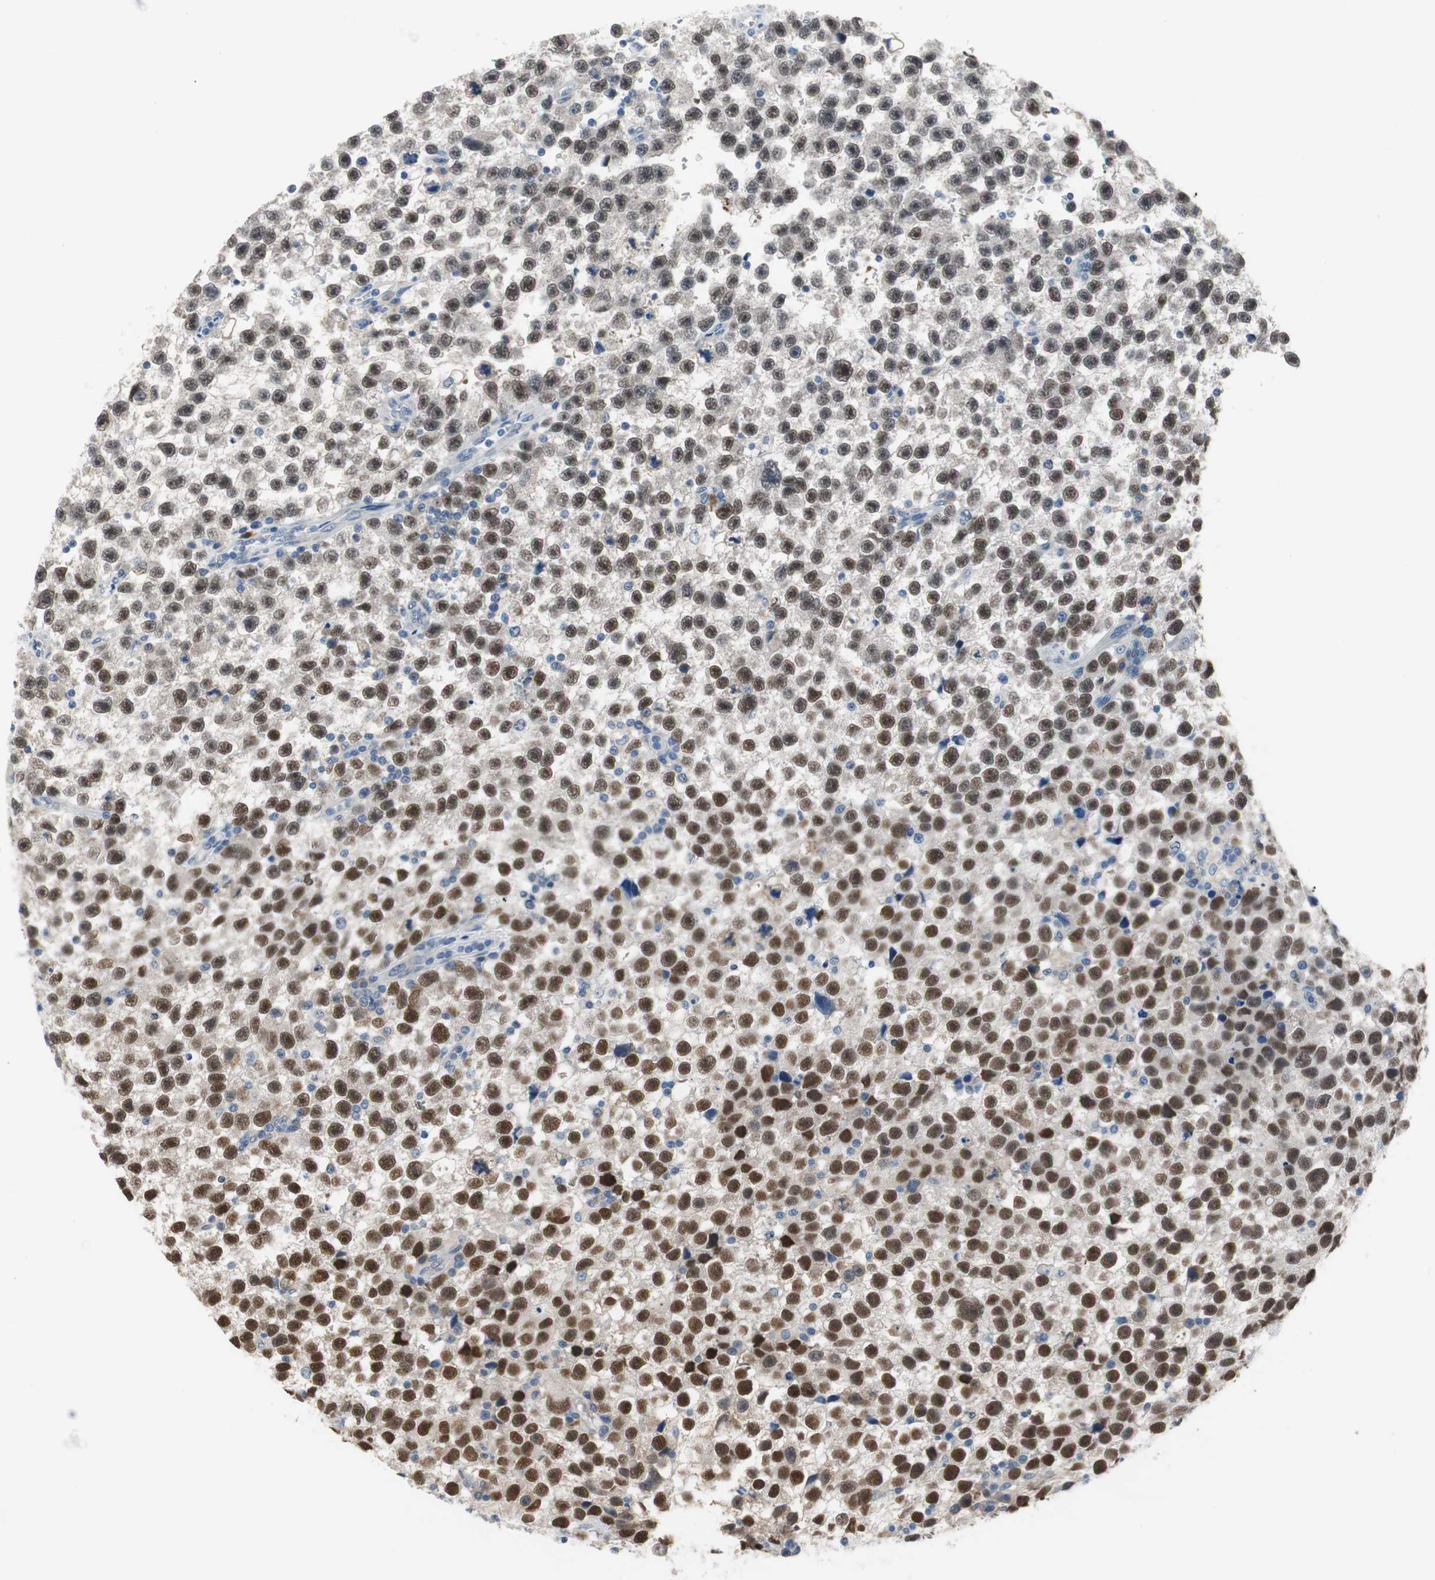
{"staining": {"intensity": "moderate", "quantity": ">75%", "location": "nuclear"}, "tissue": "testis cancer", "cell_type": "Tumor cells", "image_type": "cancer", "snomed": [{"axis": "morphology", "description": "Seminoma, NOS"}, {"axis": "topography", "description": "Testis"}], "caption": "Human testis seminoma stained with a protein marker displays moderate staining in tumor cells.", "gene": "GRHL1", "patient": {"sex": "male", "age": 33}}